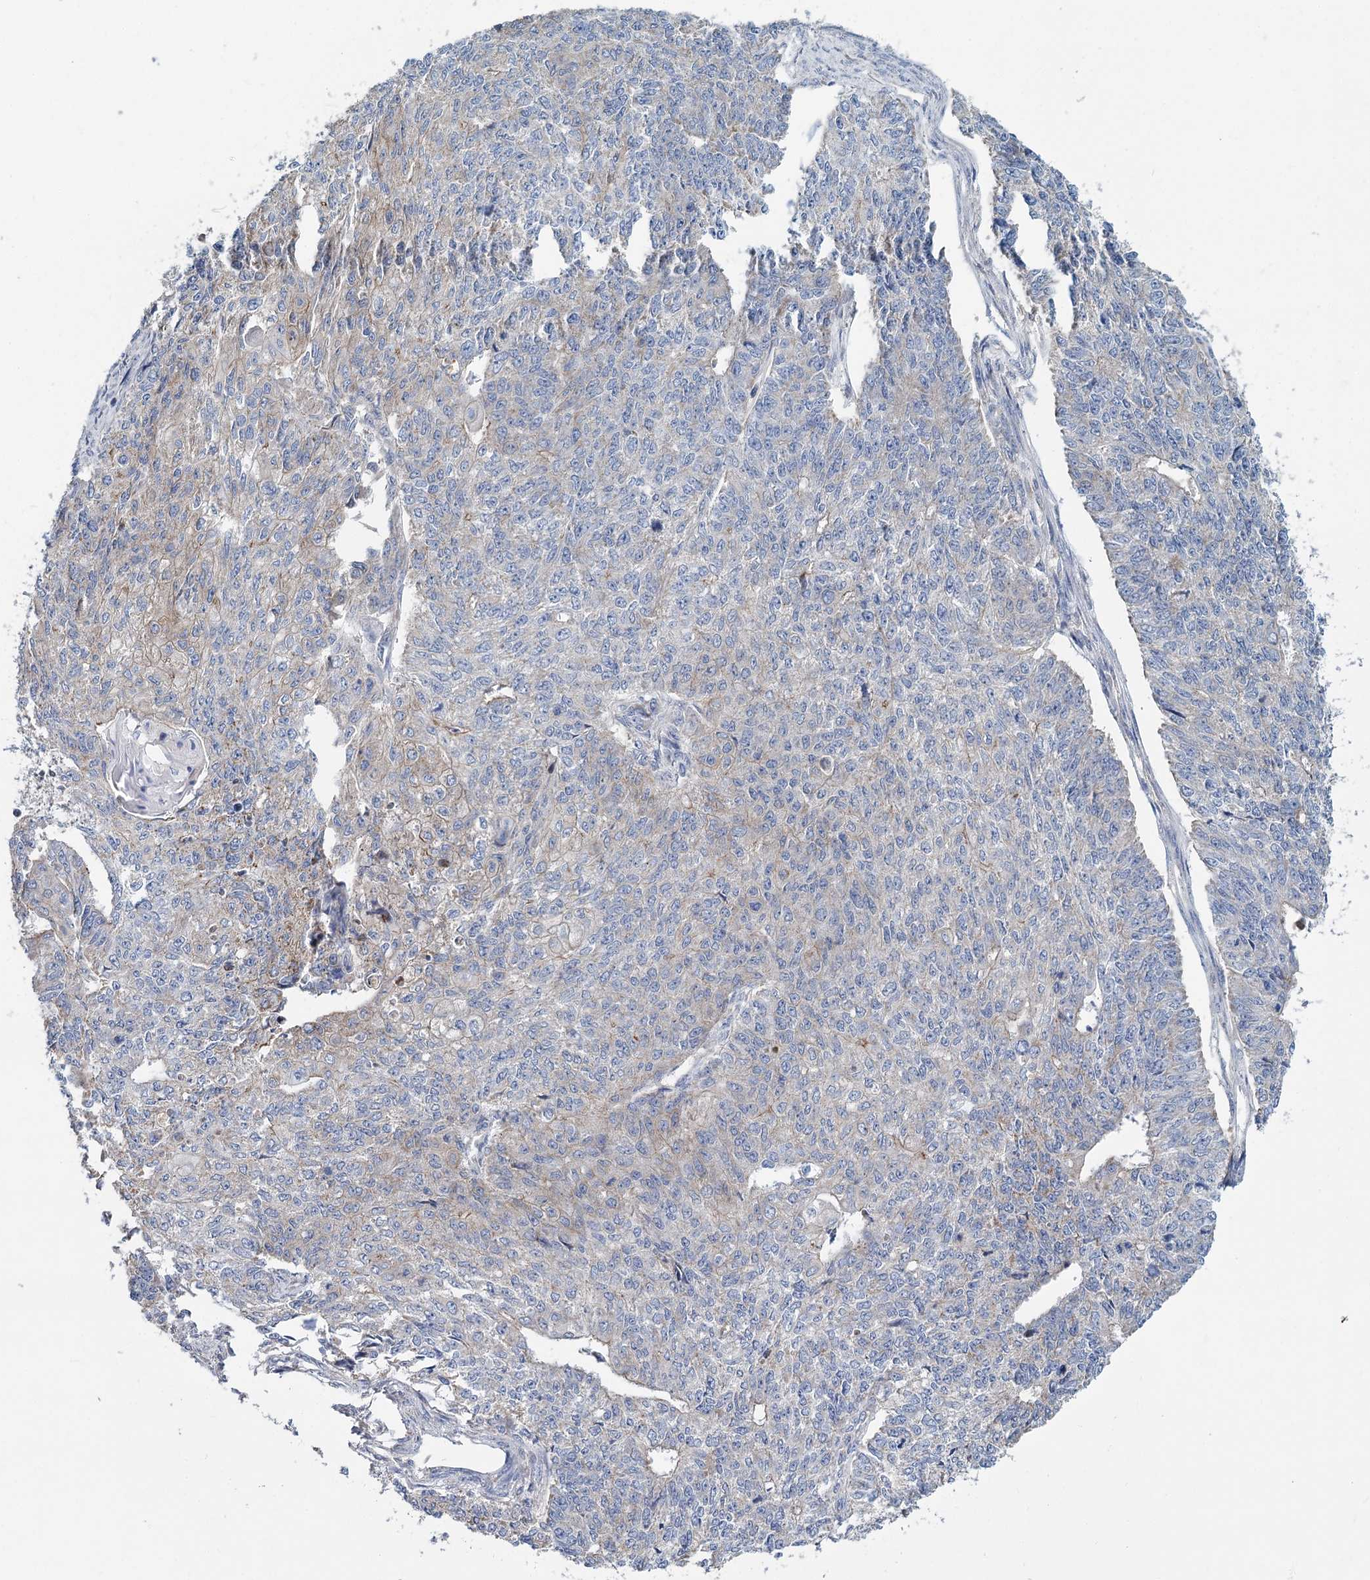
{"staining": {"intensity": "negative", "quantity": "none", "location": "none"}, "tissue": "endometrial cancer", "cell_type": "Tumor cells", "image_type": "cancer", "snomed": [{"axis": "morphology", "description": "Adenocarcinoma, NOS"}, {"axis": "topography", "description": "Endometrium"}], "caption": "There is no significant positivity in tumor cells of endometrial cancer.", "gene": "ANKRD16", "patient": {"sex": "female", "age": 32}}